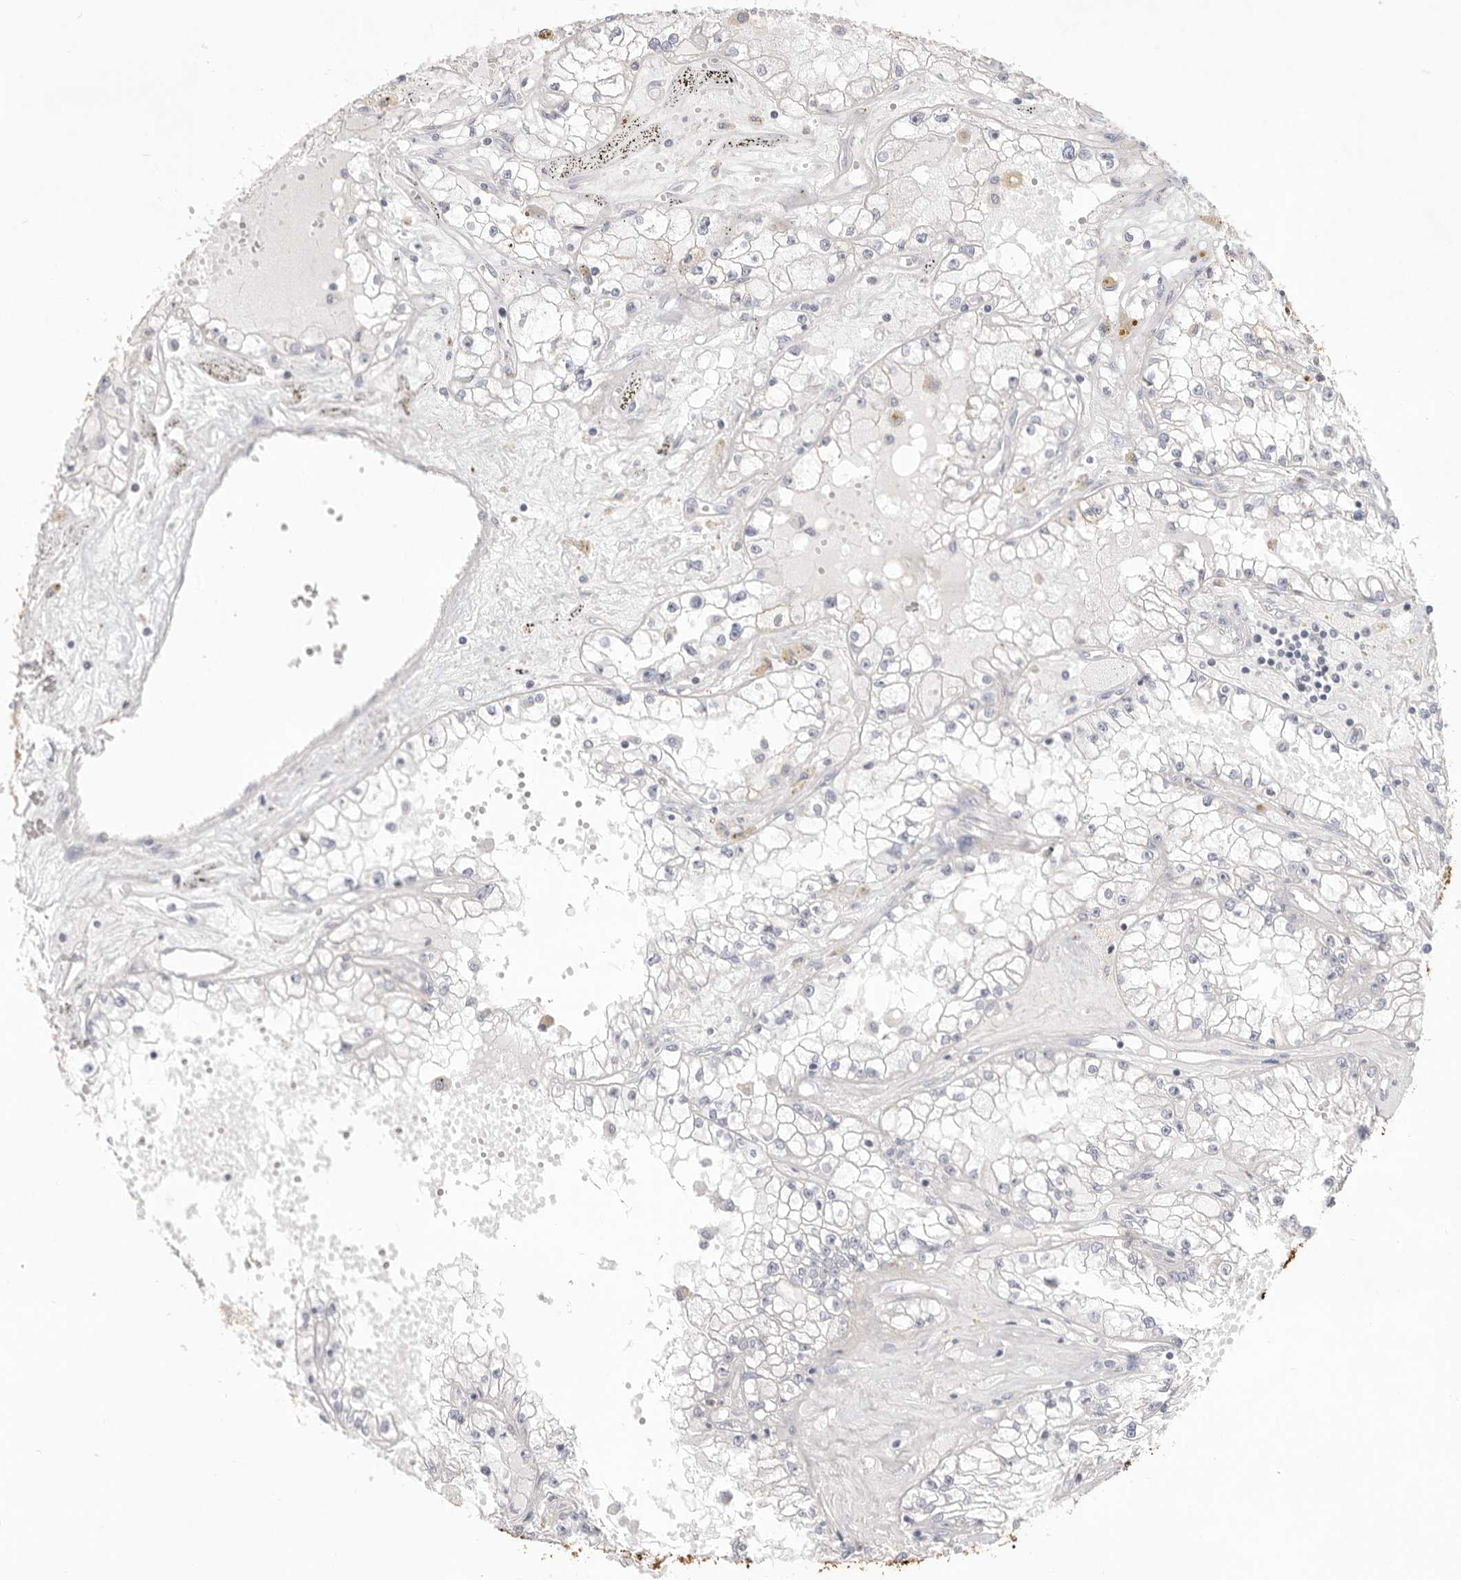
{"staining": {"intensity": "negative", "quantity": "none", "location": "none"}, "tissue": "renal cancer", "cell_type": "Tumor cells", "image_type": "cancer", "snomed": [{"axis": "morphology", "description": "Adenocarcinoma, NOS"}, {"axis": "topography", "description": "Kidney"}], "caption": "High power microscopy micrograph of an immunohistochemistry (IHC) image of renal cancer, revealing no significant expression in tumor cells. (DAB (3,3'-diaminobenzidine) IHC, high magnification).", "gene": "USH1C", "patient": {"sex": "male", "age": 56}}